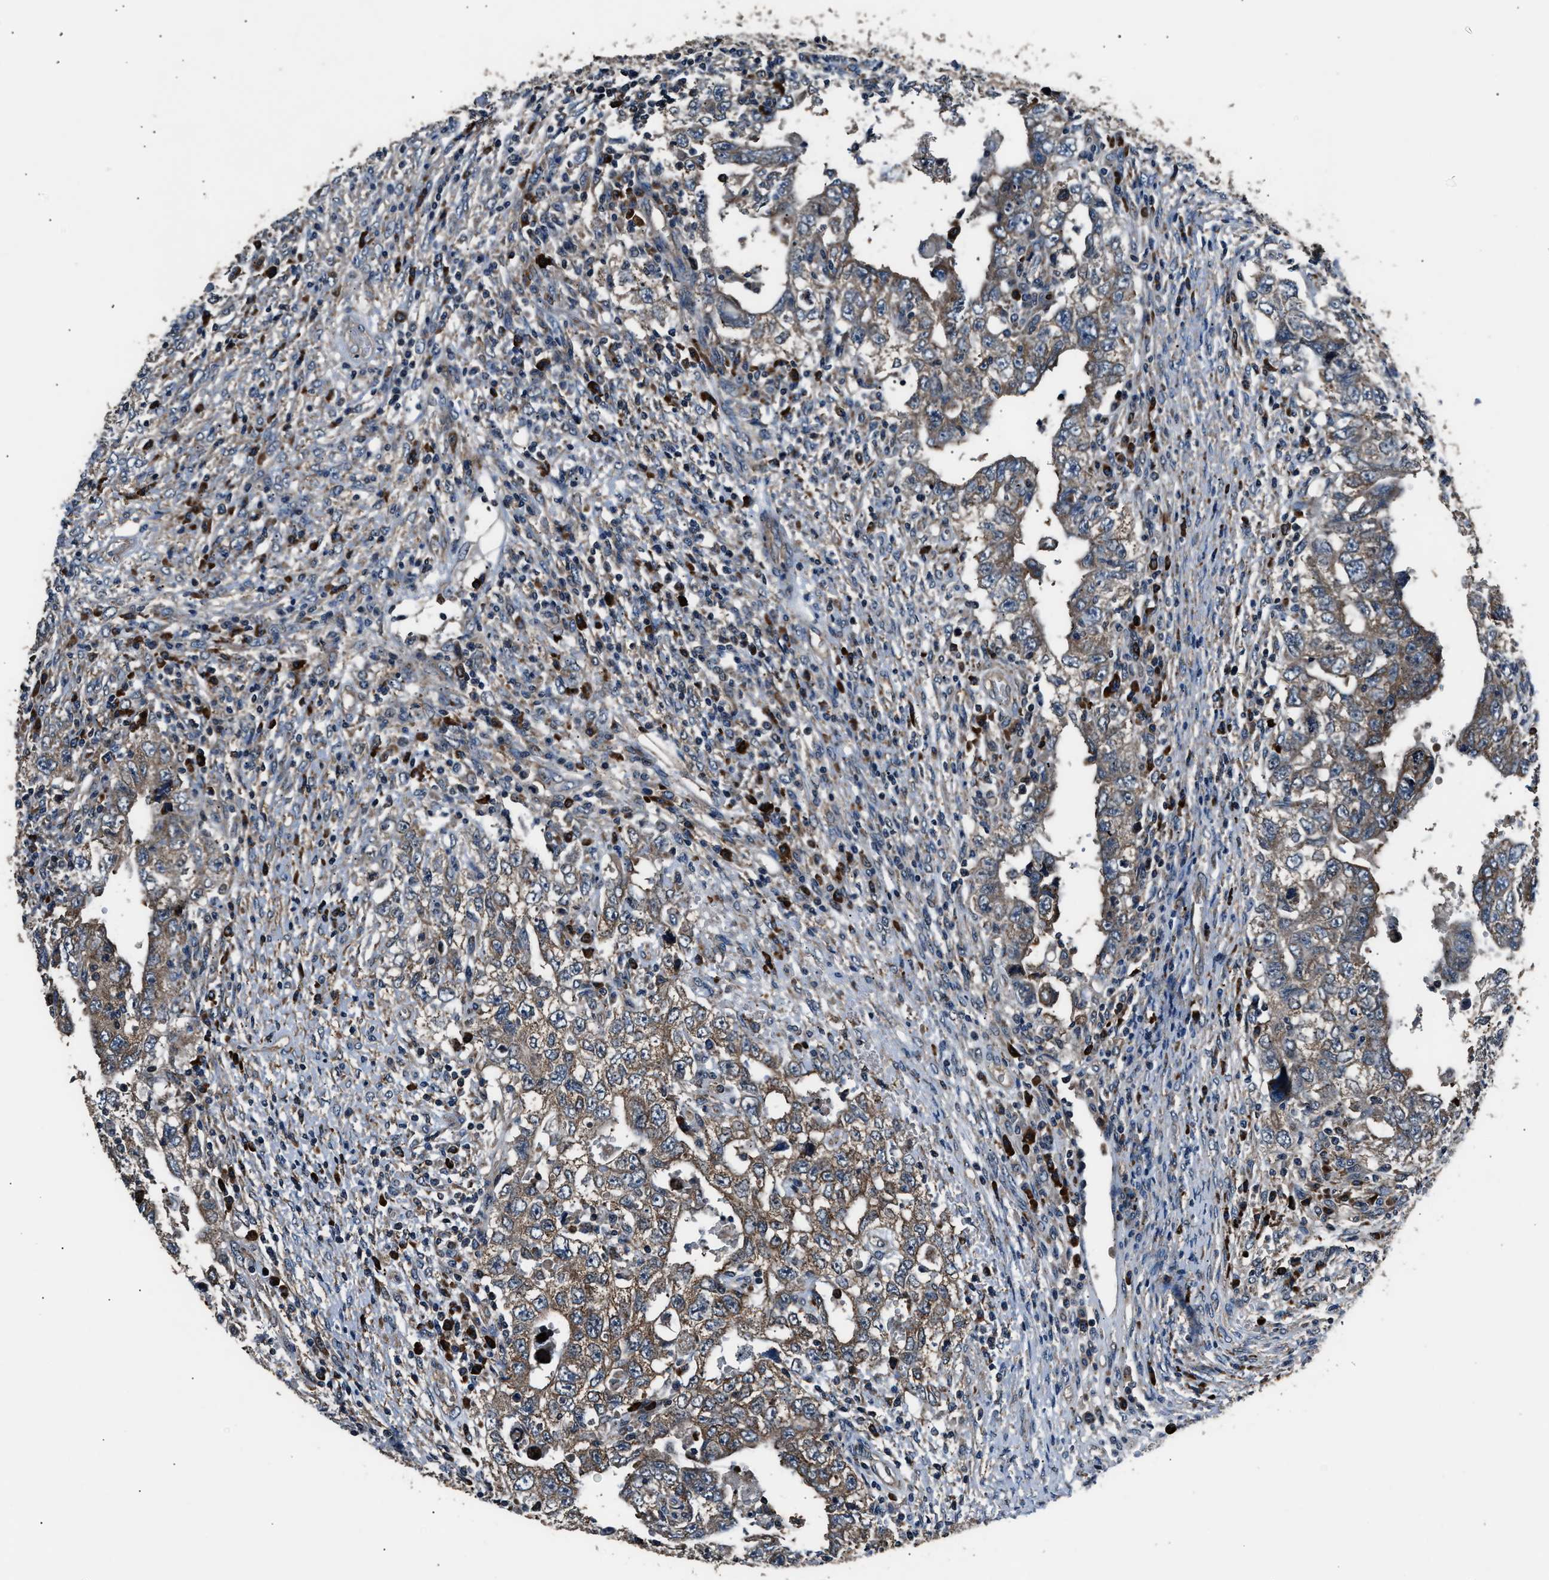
{"staining": {"intensity": "moderate", "quantity": ">75%", "location": "cytoplasmic/membranous"}, "tissue": "testis cancer", "cell_type": "Tumor cells", "image_type": "cancer", "snomed": [{"axis": "morphology", "description": "Carcinoma, Embryonal, NOS"}, {"axis": "topography", "description": "Testis"}], "caption": "Moderate cytoplasmic/membranous protein positivity is identified in approximately >75% of tumor cells in embryonal carcinoma (testis).", "gene": "IMPDH2", "patient": {"sex": "male", "age": 26}}